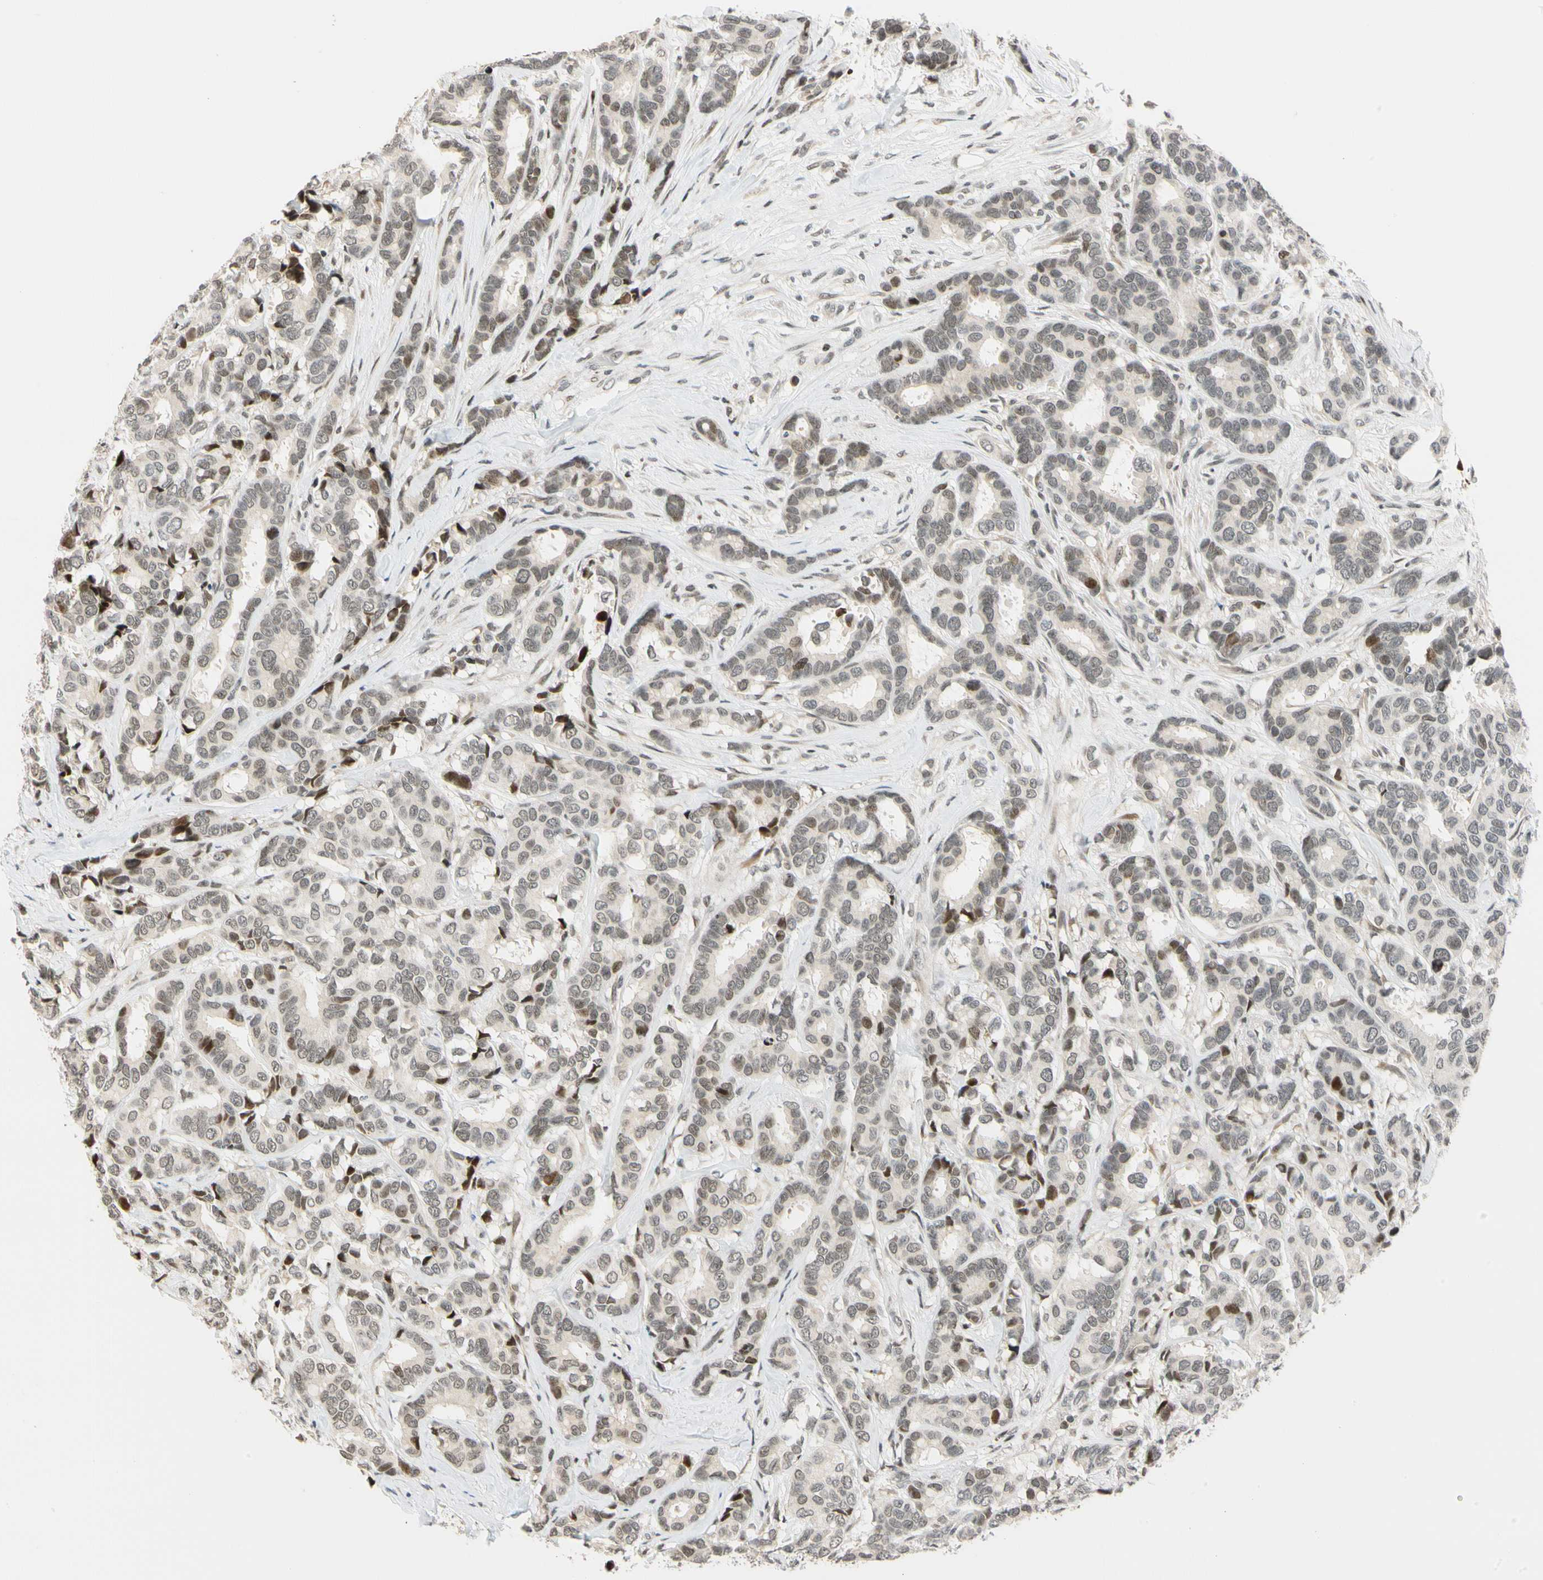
{"staining": {"intensity": "weak", "quantity": "<25%", "location": "cytoplasmic/membranous,nuclear"}, "tissue": "breast cancer", "cell_type": "Tumor cells", "image_type": "cancer", "snomed": [{"axis": "morphology", "description": "Duct carcinoma"}, {"axis": "topography", "description": "Breast"}], "caption": "The micrograph exhibits no staining of tumor cells in breast cancer.", "gene": "CDK7", "patient": {"sex": "female", "age": 87}}